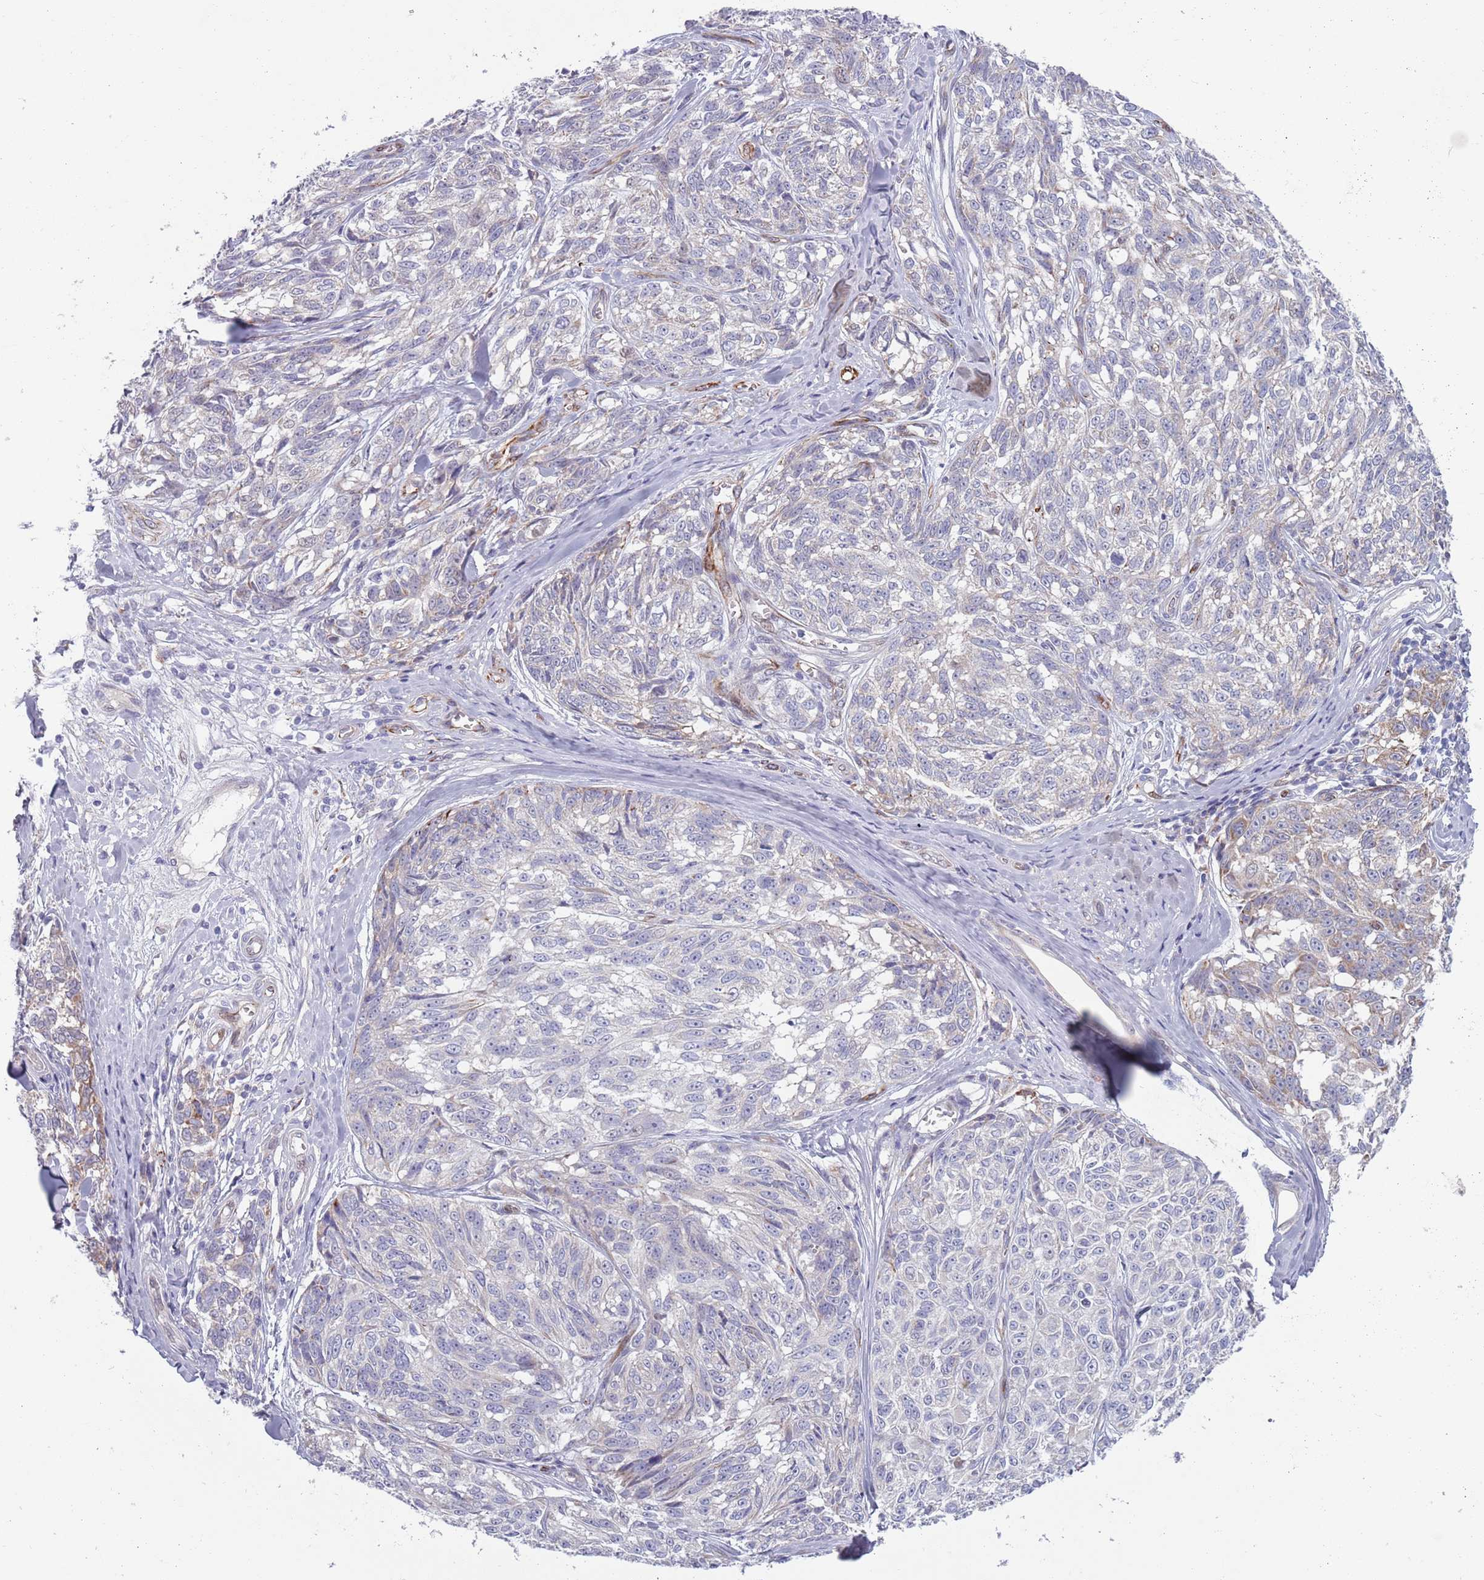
{"staining": {"intensity": "weak", "quantity": "<25%", "location": "cytoplasmic/membranous"}, "tissue": "melanoma", "cell_type": "Tumor cells", "image_type": "cancer", "snomed": [{"axis": "morphology", "description": "Normal tissue, NOS"}, {"axis": "morphology", "description": "Malignant melanoma, NOS"}, {"axis": "topography", "description": "Skin"}], "caption": "Melanoma was stained to show a protein in brown. There is no significant expression in tumor cells.", "gene": "TYW1", "patient": {"sex": "female", "age": 64}}